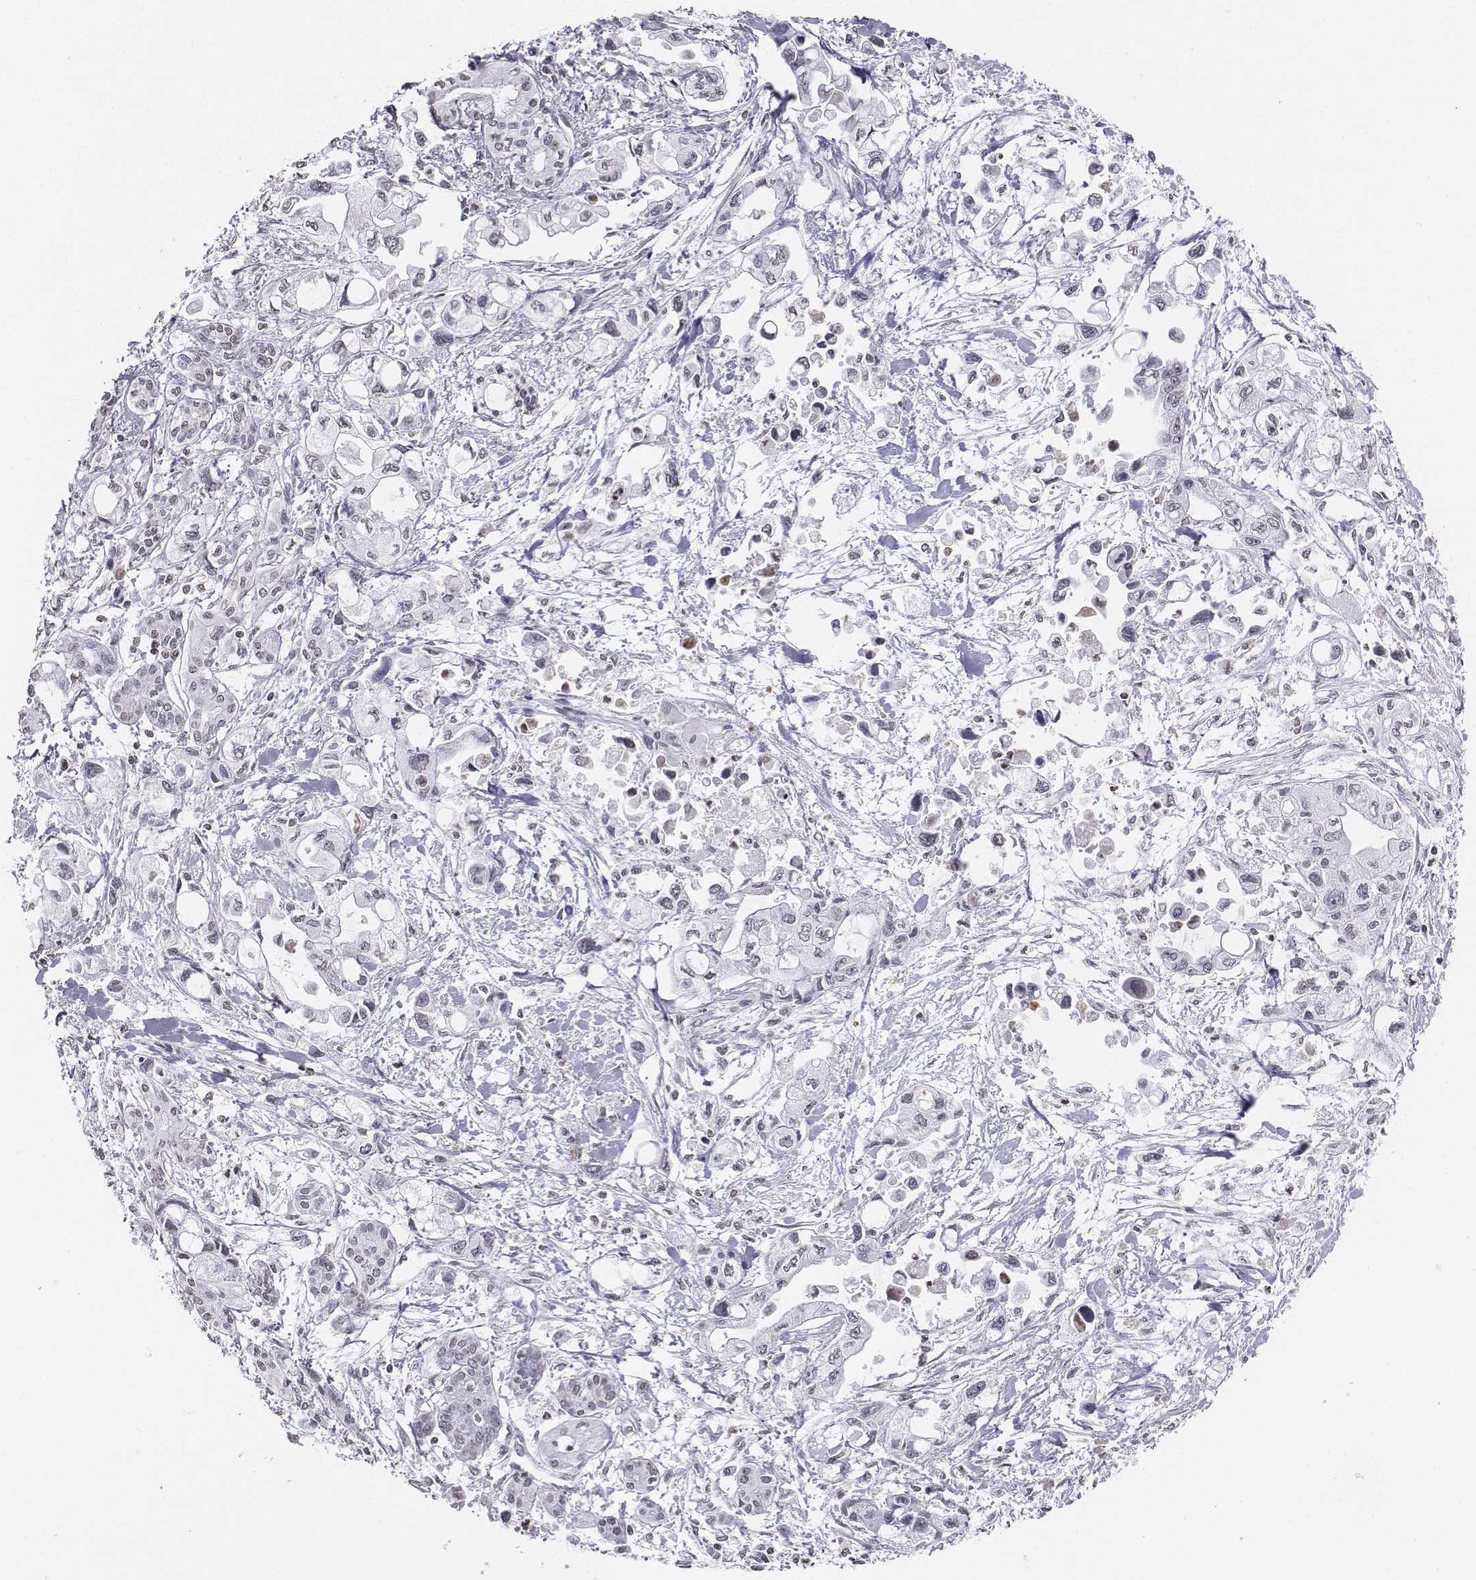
{"staining": {"intensity": "negative", "quantity": "none", "location": "none"}, "tissue": "pancreatic cancer", "cell_type": "Tumor cells", "image_type": "cancer", "snomed": [{"axis": "morphology", "description": "Adenocarcinoma, NOS"}, {"axis": "topography", "description": "Pancreas"}], "caption": "Tumor cells are negative for brown protein staining in pancreatic adenocarcinoma.", "gene": "BARHL1", "patient": {"sex": "female", "age": 61}}